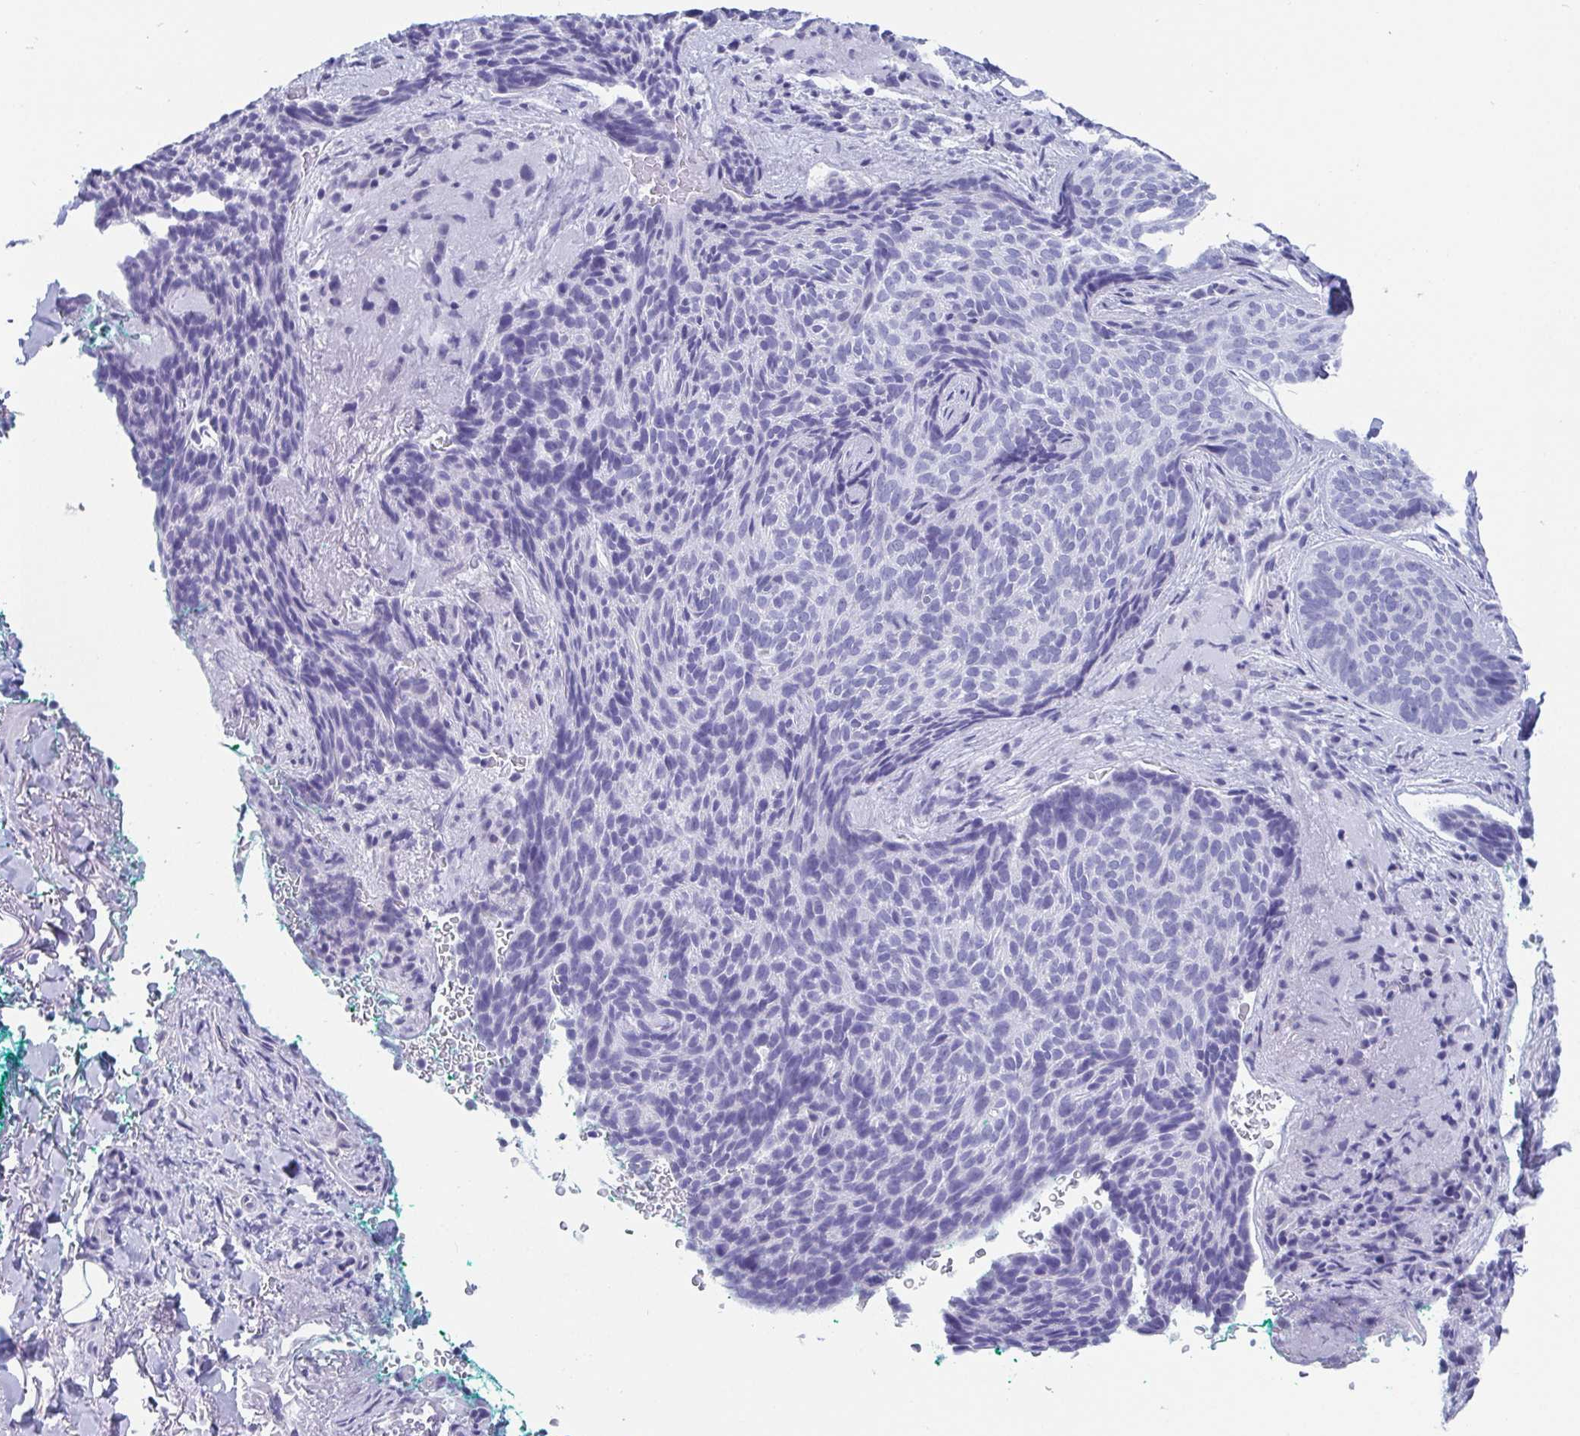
{"staining": {"intensity": "negative", "quantity": "none", "location": "none"}, "tissue": "skin cancer", "cell_type": "Tumor cells", "image_type": "cancer", "snomed": [{"axis": "morphology", "description": "Basal cell carcinoma"}, {"axis": "topography", "description": "Skin"}, {"axis": "topography", "description": "Skin of head"}], "caption": "High power microscopy micrograph of an IHC histopathology image of basal cell carcinoma (skin), revealing no significant expression in tumor cells. (DAB immunohistochemistry (IHC) visualized using brightfield microscopy, high magnification).", "gene": "SCGN", "patient": {"sex": "female", "age": 92}}